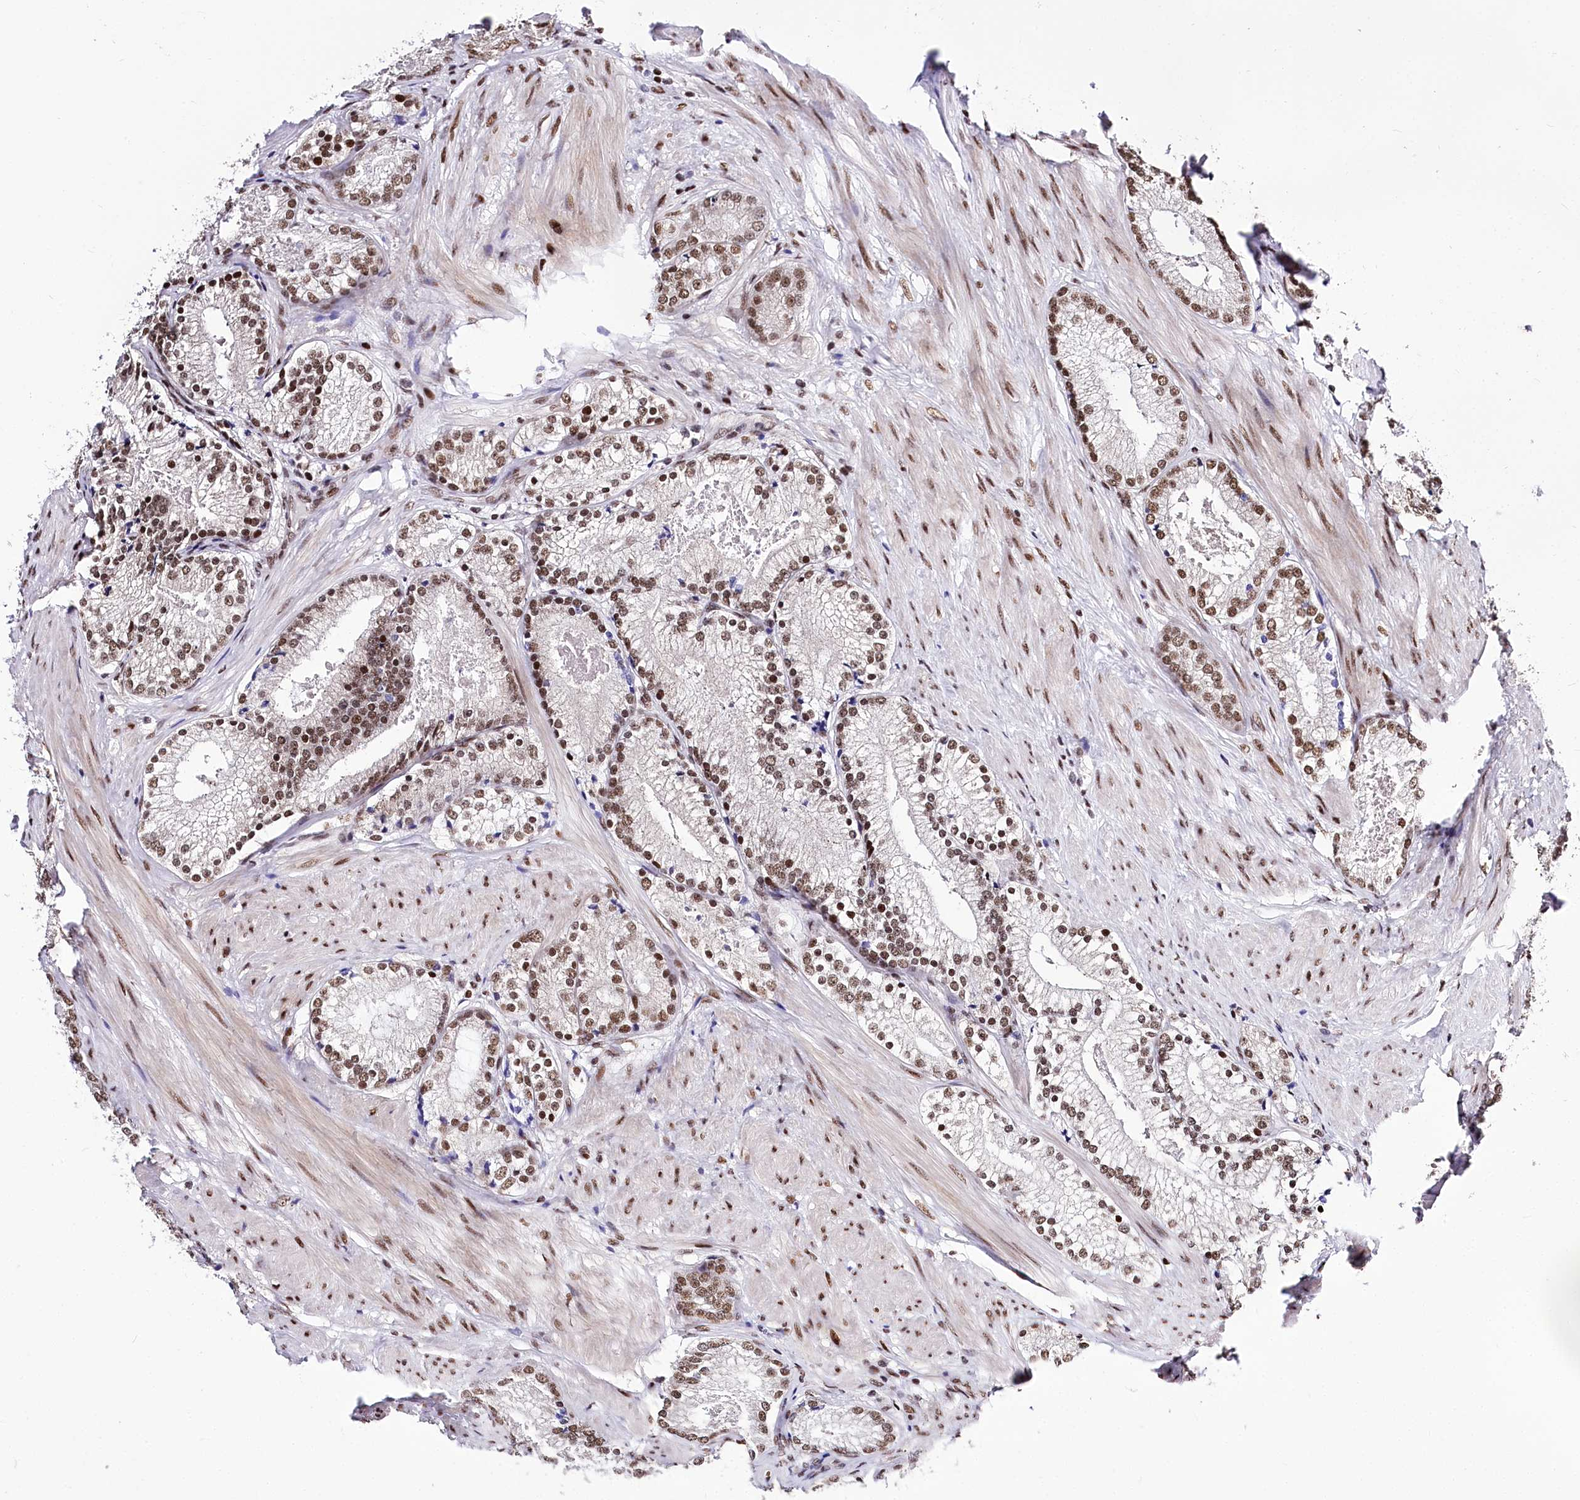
{"staining": {"intensity": "moderate", "quantity": ">75%", "location": "nuclear"}, "tissue": "prostate cancer", "cell_type": "Tumor cells", "image_type": "cancer", "snomed": [{"axis": "morphology", "description": "Adenocarcinoma, High grade"}, {"axis": "topography", "description": "Prostate"}], "caption": "A brown stain highlights moderate nuclear positivity of a protein in high-grade adenocarcinoma (prostate) tumor cells.", "gene": "POU4F3", "patient": {"sex": "male", "age": 66}}